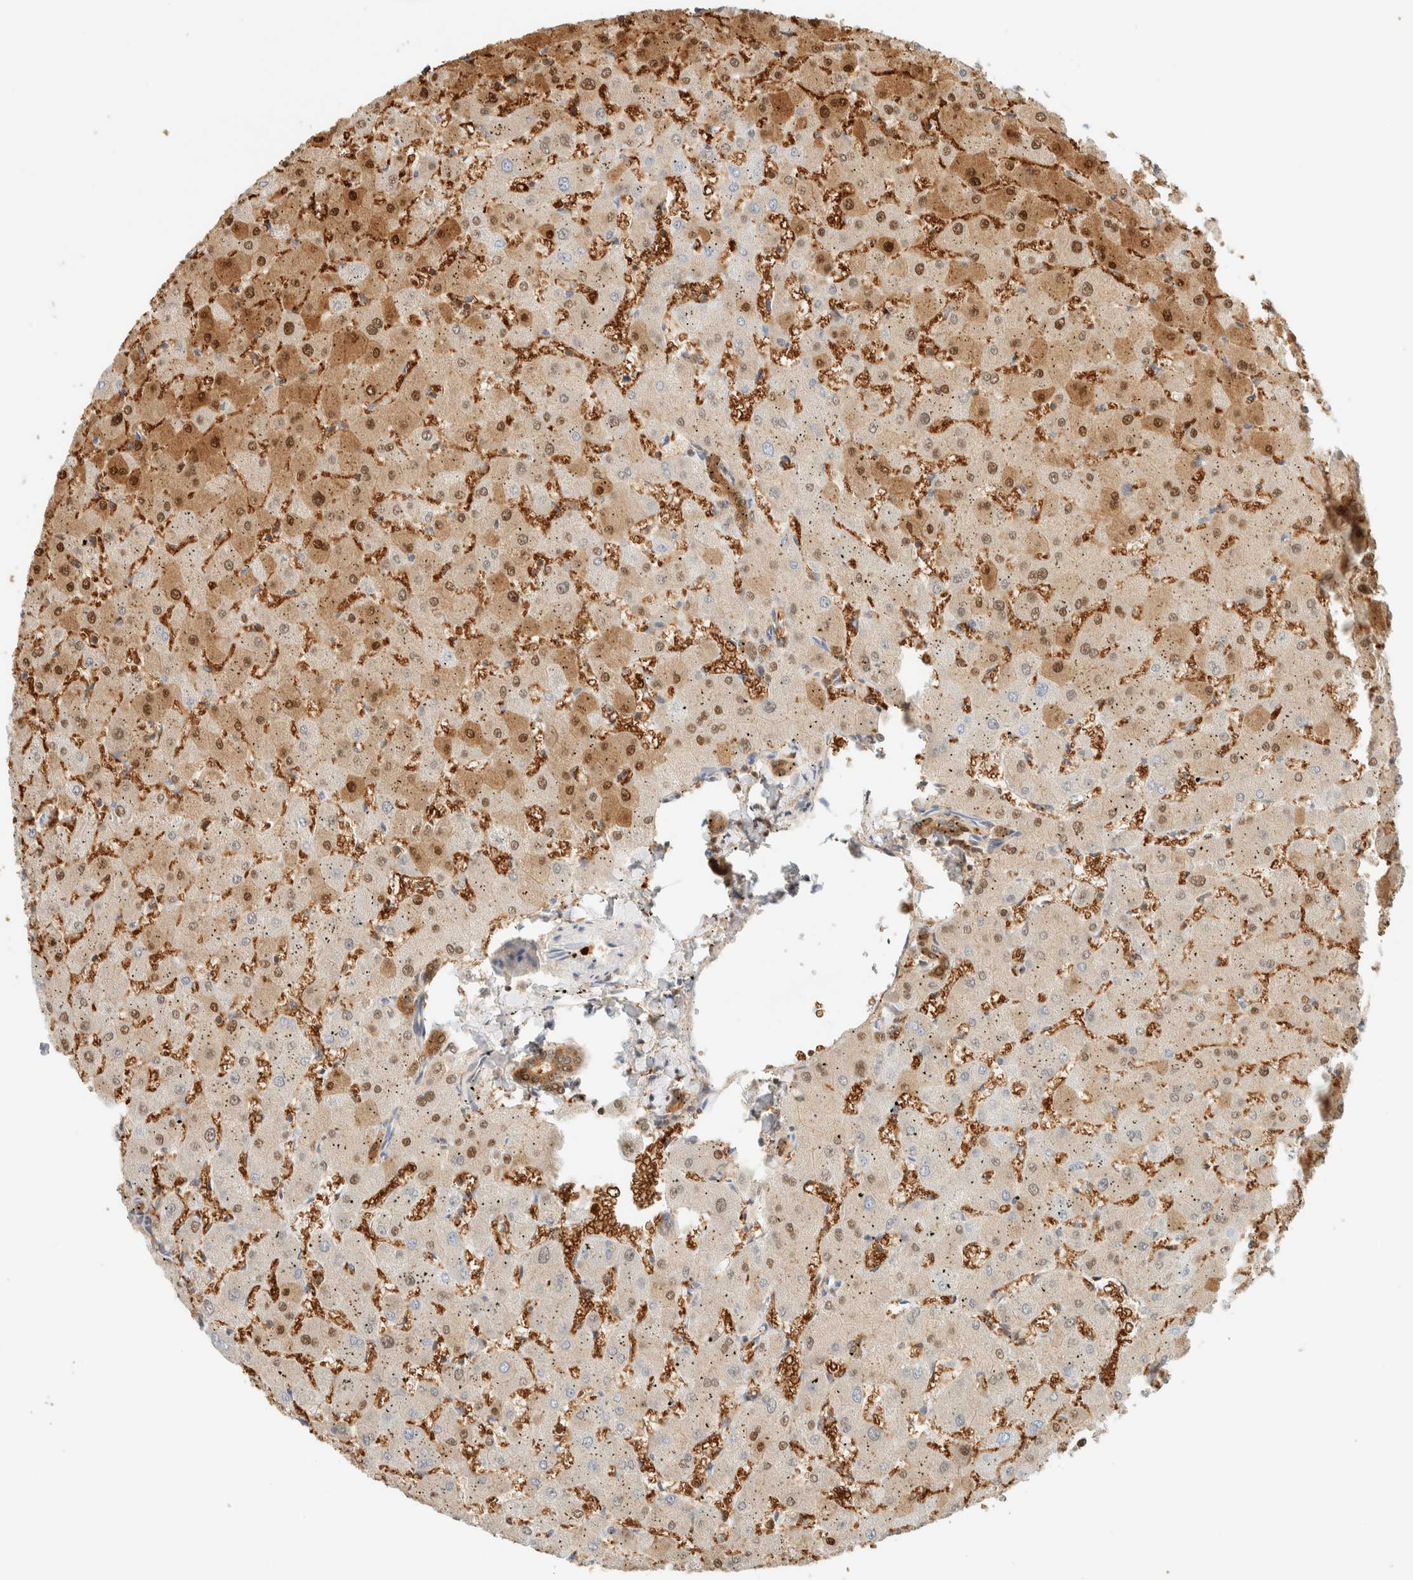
{"staining": {"intensity": "moderate", "quantity": ">75%", "location": "cytoplasmic/membranous"}, "tissue": "liver", "cell_type": "Cholangiocytes", "image_type": "normal", "snomed": [{"axis": "morphology", "description": "Normal tissue, NOS"}, {"axis": "topography", "description": "Liver"}], "caption": "Liver stained with DAB IHC reveals medium levels of moderate cytoplasmic/membranous staining in approximately >75% of cholangiocytes.", "gene": "ZBTB37", "patient": {"sex": "female", "age": 63}}